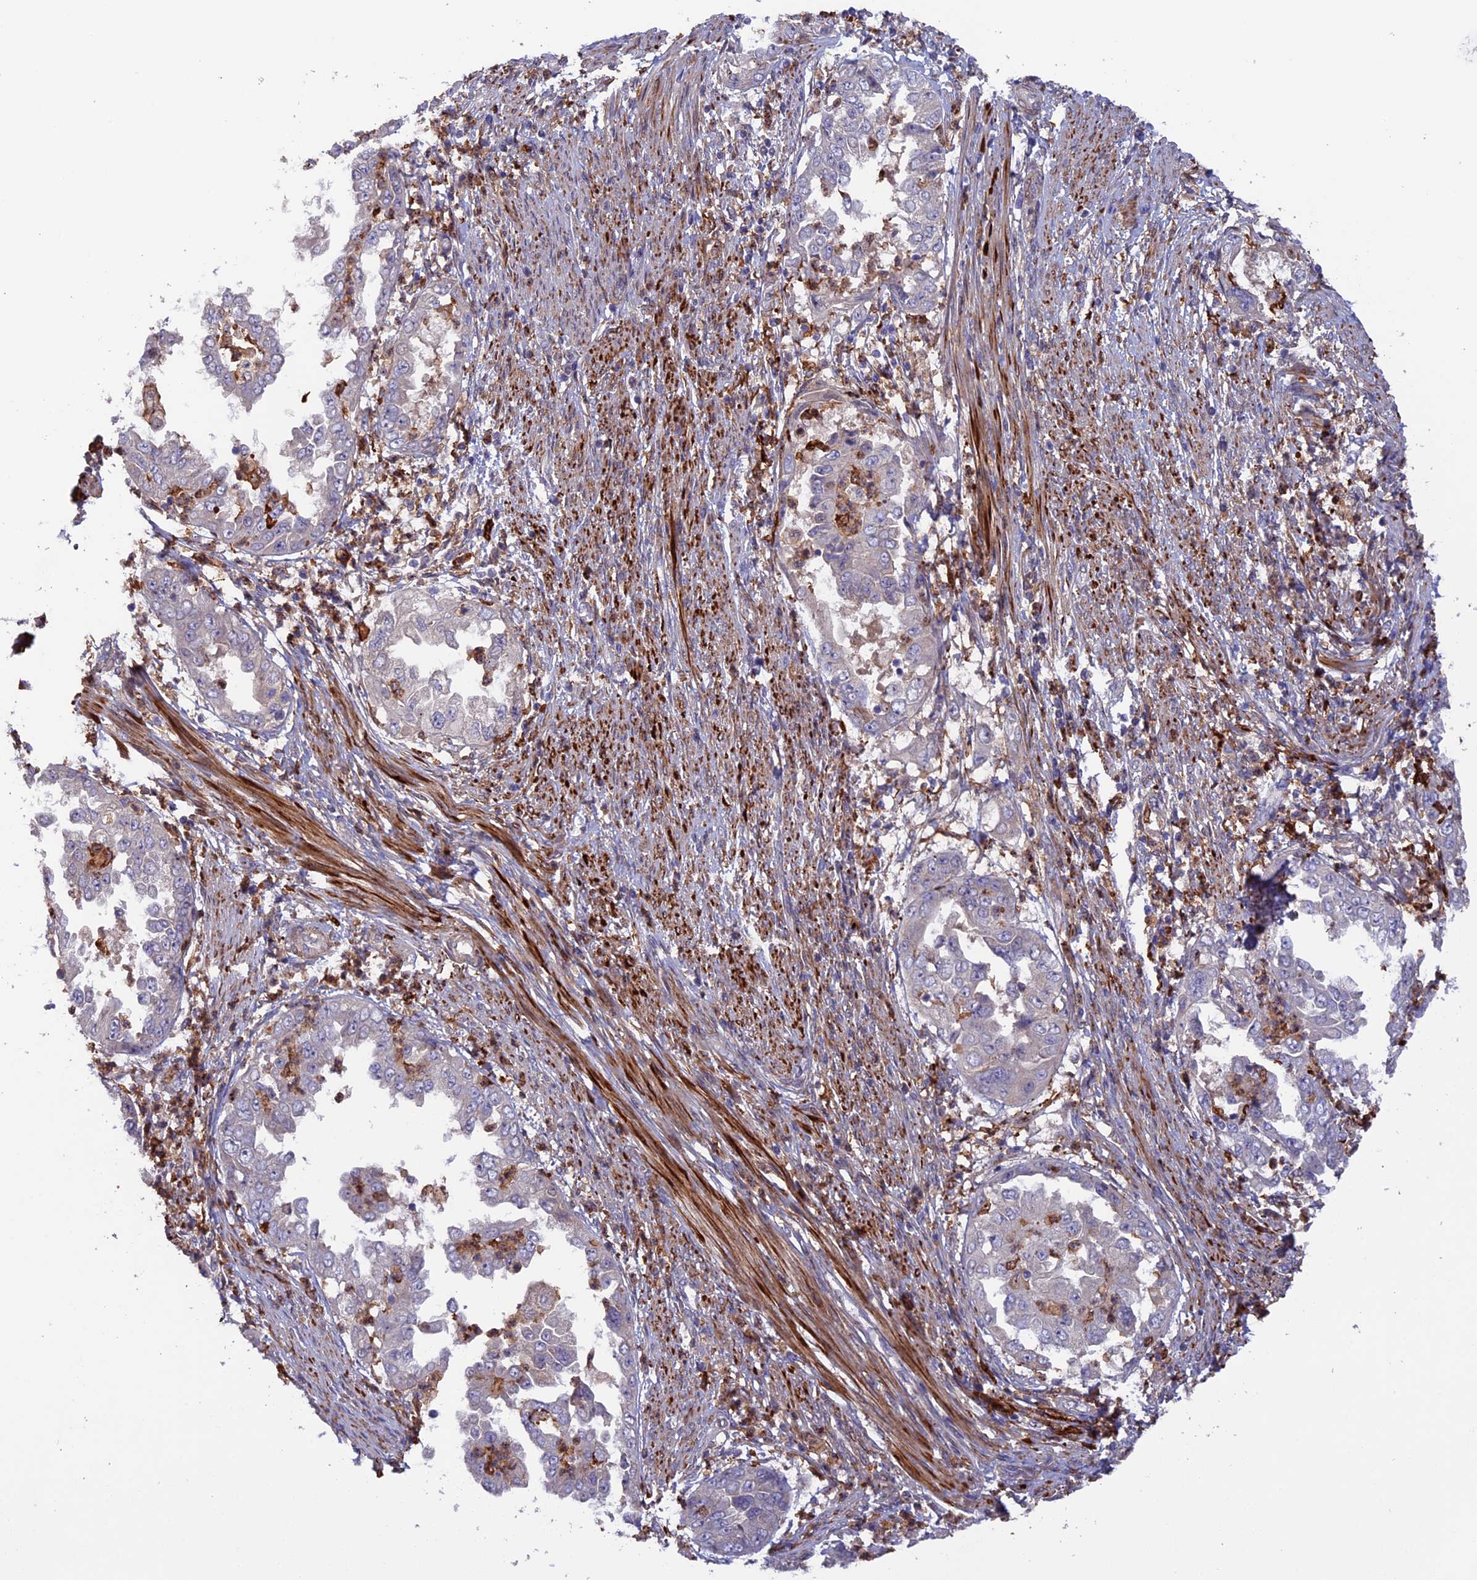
{"staining": {"intensity": "negative", "quantity": "none", "location": "none"}, "tissue": "endometrial cancer", "cell_type": "Tumor cells", "image_type": "cancer", "snomed": [{"axis": "morphology", "description": "Adenocarcinoma, NOS"}, {"axis": "topography", "description": "Endometrium"}], "caption": "A high-resolution histopathology image shows immunohistochemistry (IHC) staining of adenocarcinoma (endometrial), which exhibits no significant expression in tumor cells.", "gene": "FERMT1", "patient": {"sex": "female", "age": 85}}